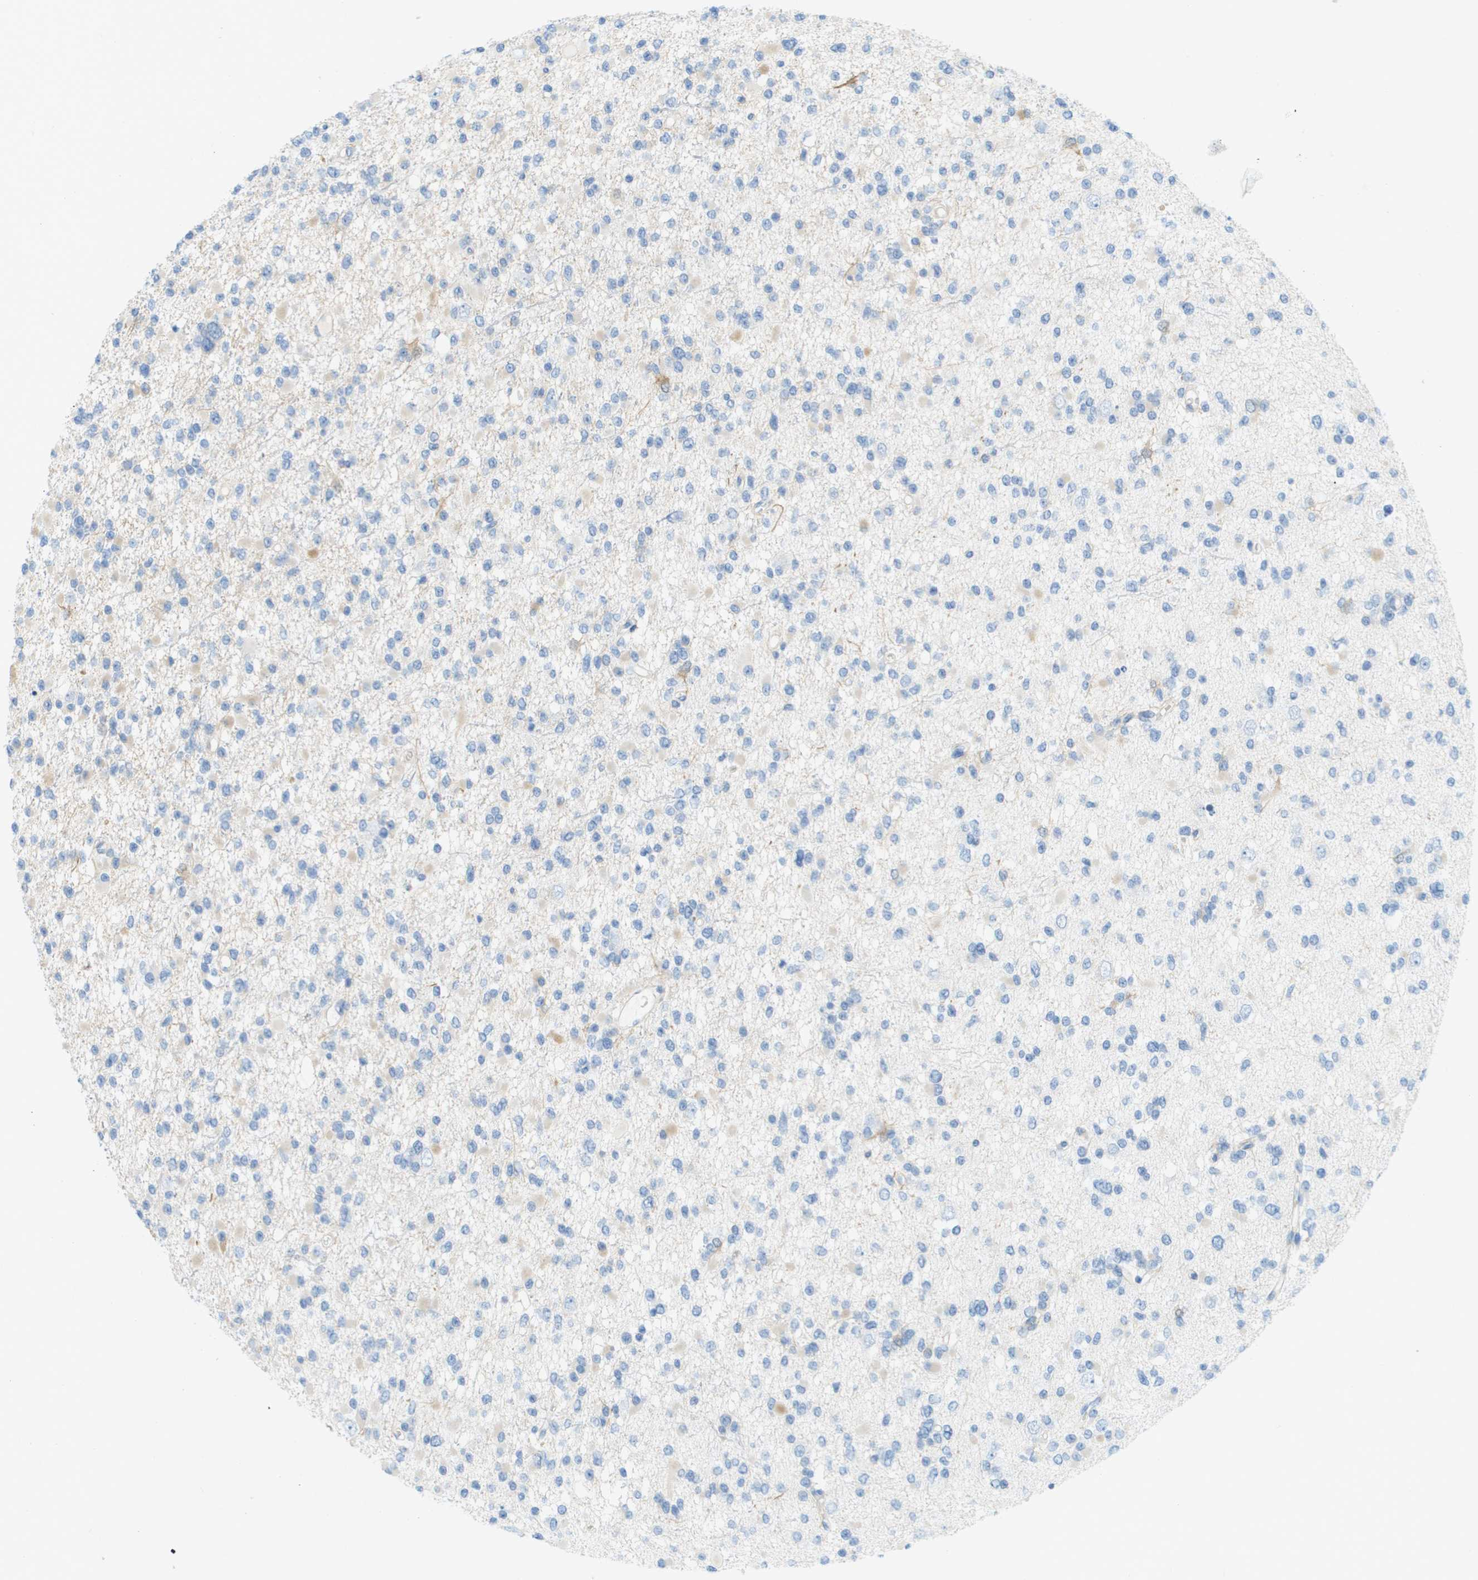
{"staining": {"intensity": "negative", "quantity": "none", "location": "none"}, "tissue": "glioma", "cell_type": "Tumor cells", "image_type": "cancer", "snomed": [{"axis": "morphology", "description": "Glioma, malignant, Low grade"}, {"axis": "topography", "description": "Brain"}], "caption": "Immunohistochemical staining of malignant low-grade glioma displays no significant expression in tumor cells.", "gene": "CUL9", "patient": {"sex": "female", "age": 22}}